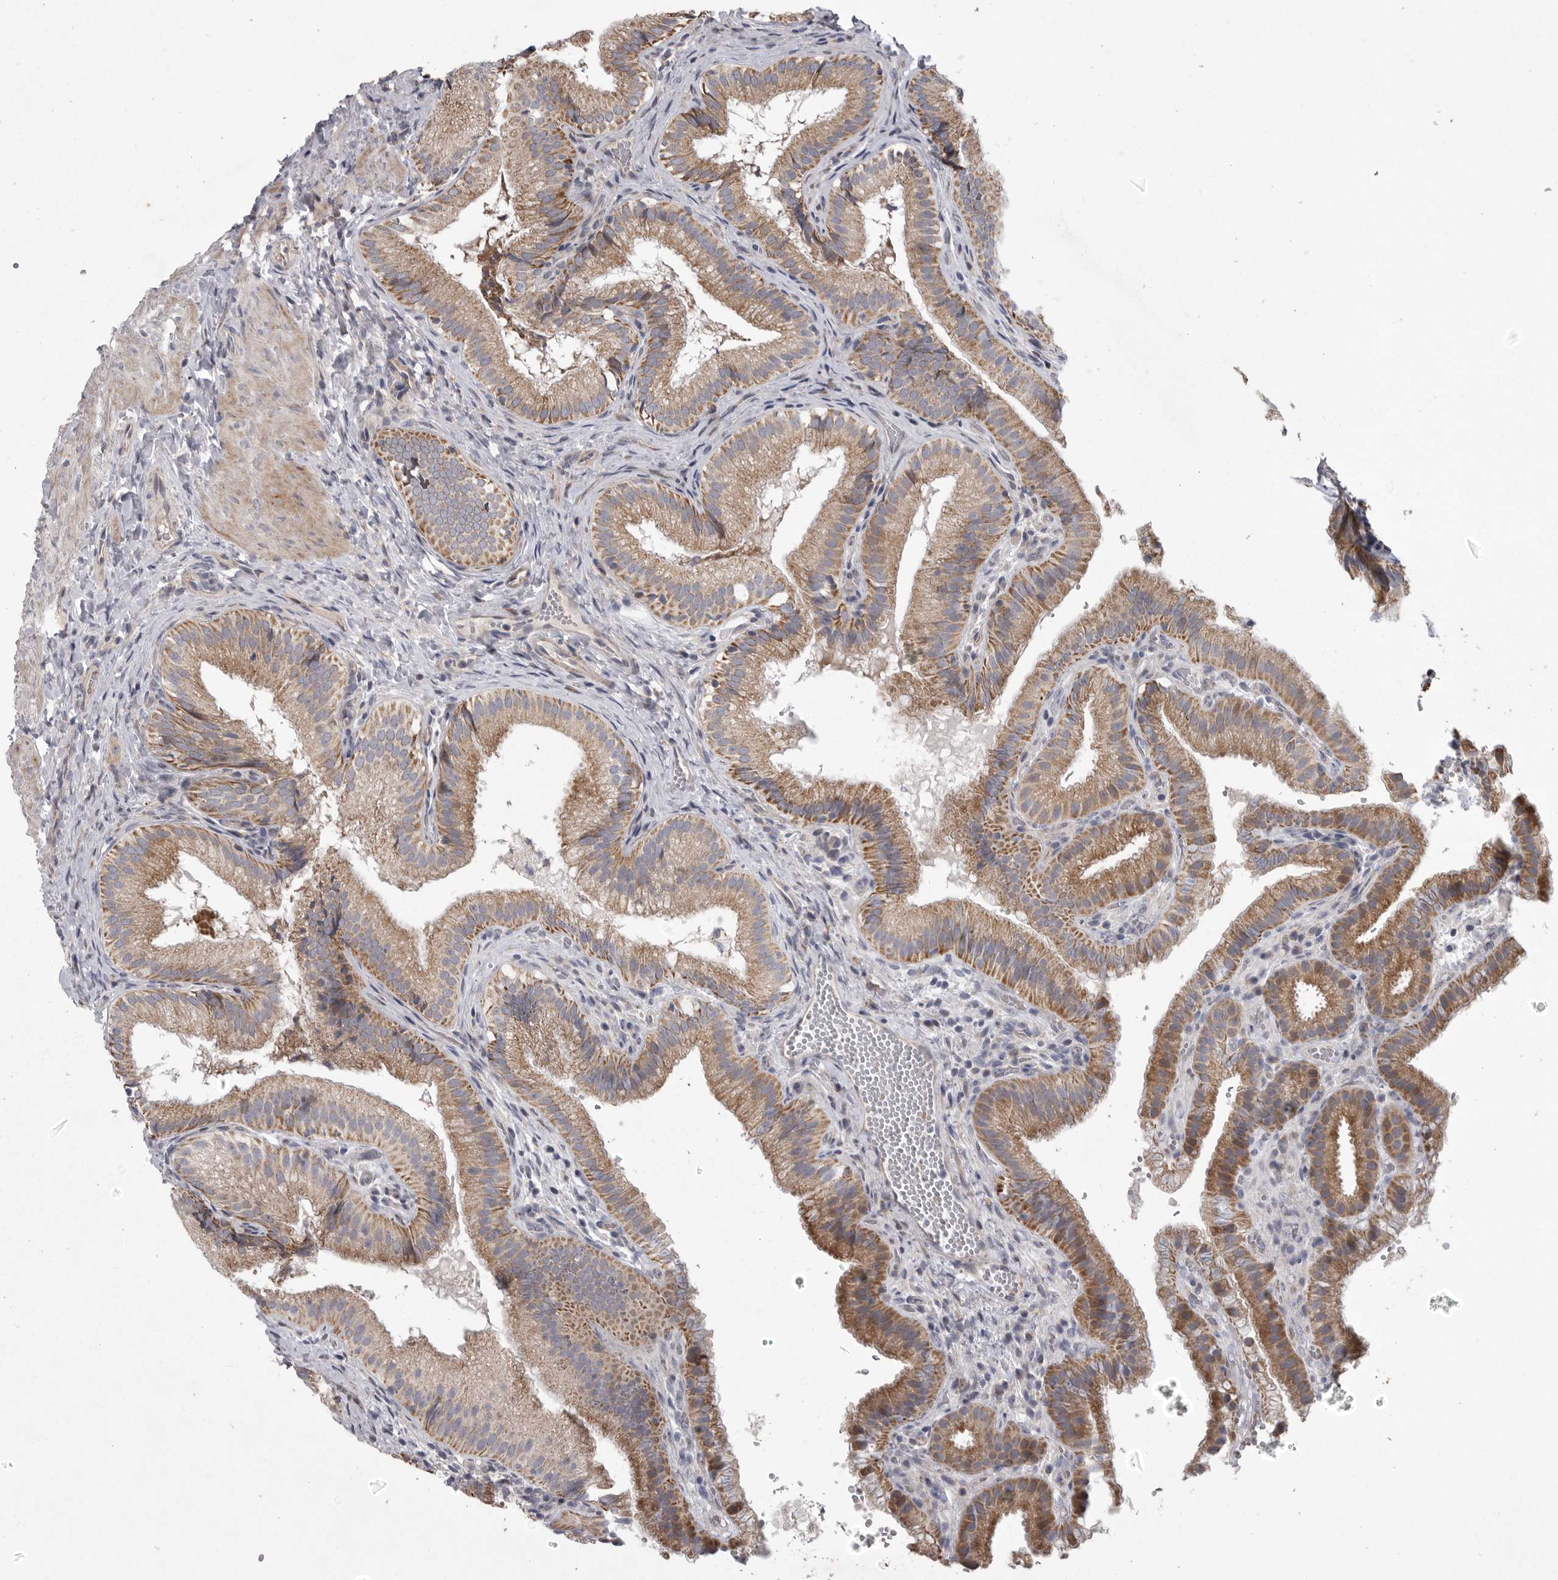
{"staining": {"intensity": "moderate", "quantity": ">75%", "location": "cytoplasmic/membranous"}, "tissue": "gallbladder", "cell_type": "Glandular cells", "image_type": "normal", "snomed": [{"axis": "morphology", "description": "Normal tissue, NOS"}, {"axis": "topography", "description": "Gallbladder"}], "caption": "Immunohistochemical staining of normal human gallbladder shows >75% levels of moderate cytoplasmic/membranous protein staining in approximately >75% of glandular cells. (Brightfield microscopy of DAB IHC at high magnification).", "gene": "CRP", "patient": {"sex": "female", "age": 30}}